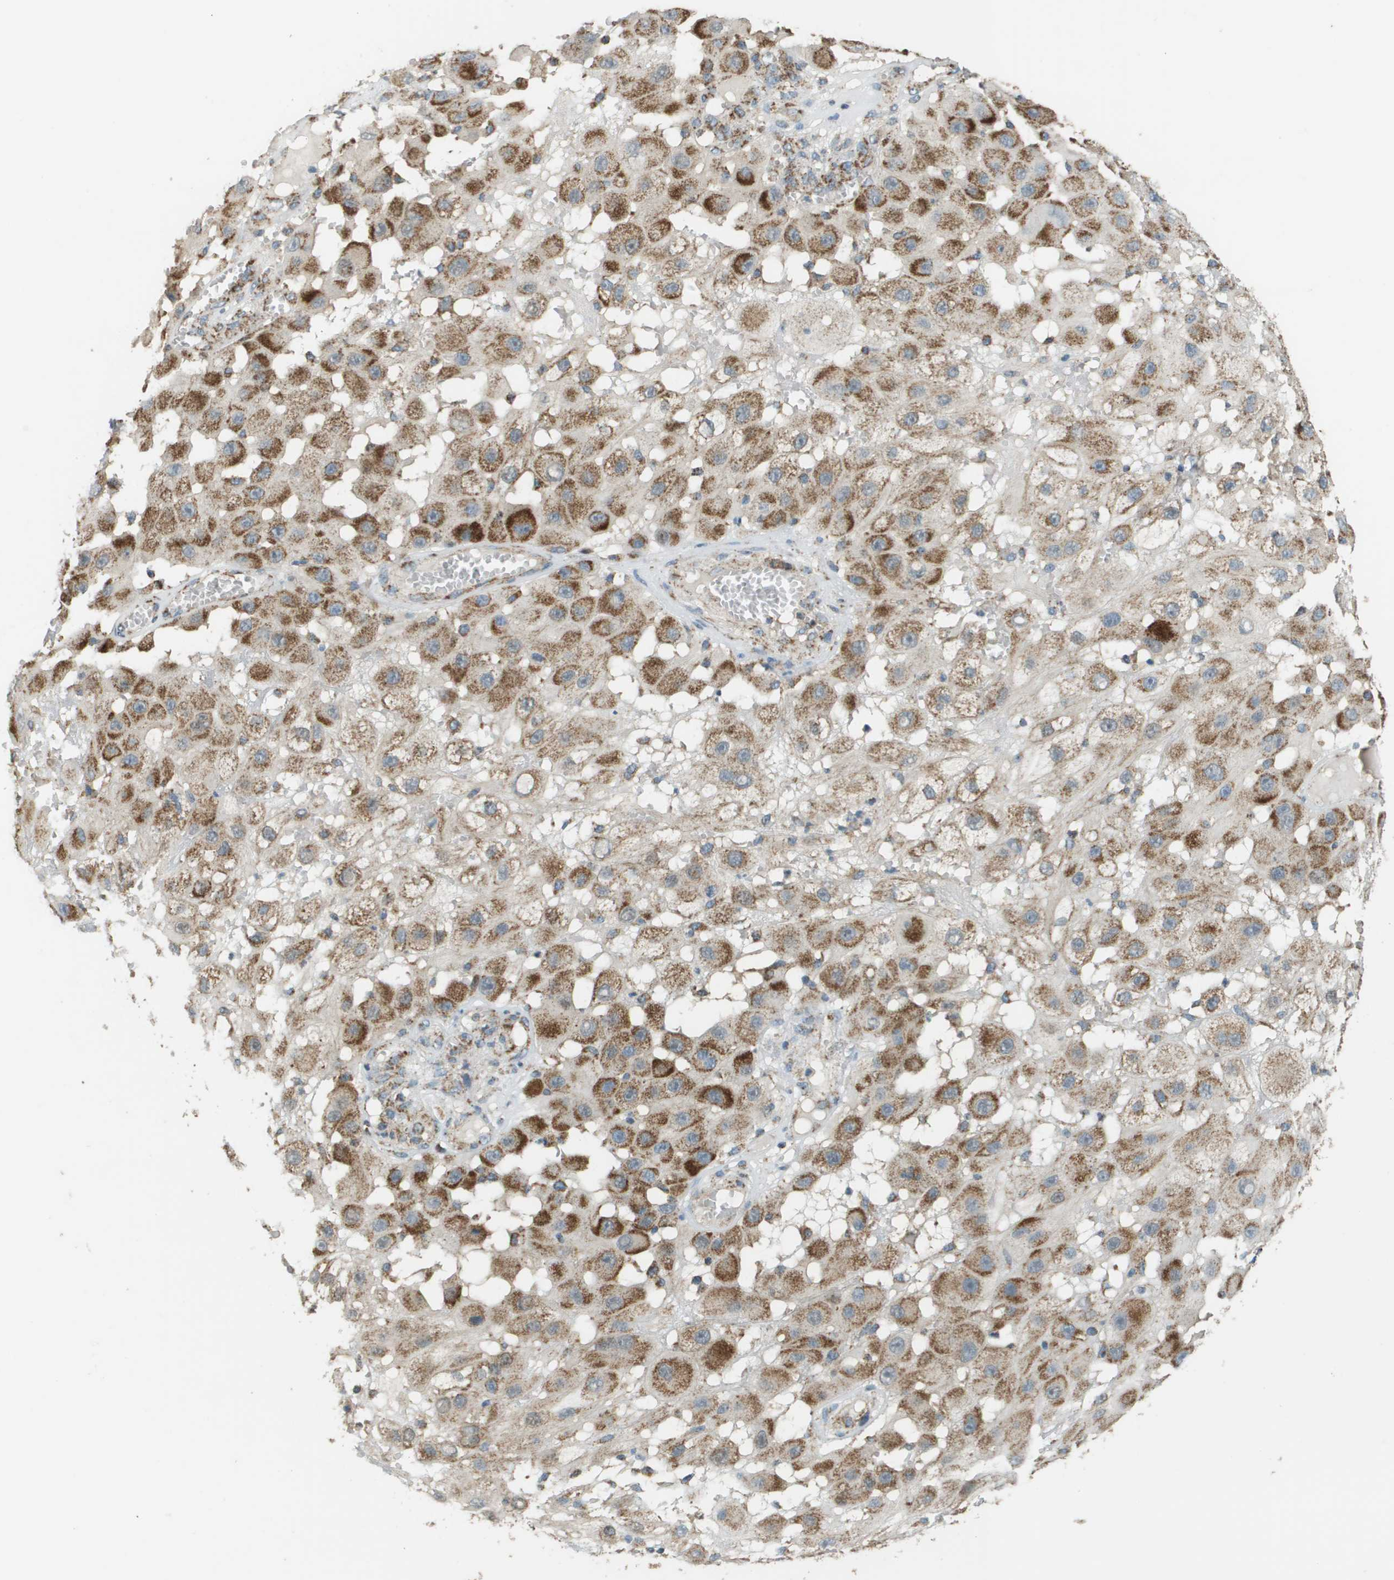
{"staining": {"intensity": "moderate", "quantity": "25%-75%", "location": "cytoplasmic/membranous"}, "tissue": "melanoma", "cell_type": "Tumor cells", "image_type": "cancer", "snomed": [{"axis": "morphology", "description": "Malignant melanoma, NOS"}, {"axis": "topography", "description": "Skin"}], "caption": "Protein staining demonstrates moderate cytoplasmic/membranous positivity in about 25%-75% of tumor cells in malignant melanoma. (DAB (3,3'-diaminobenzidine) IHC with brightfield microscopy, high magnification).", "gene": "FH", "patient": {"sex": "female", "age": 81}}